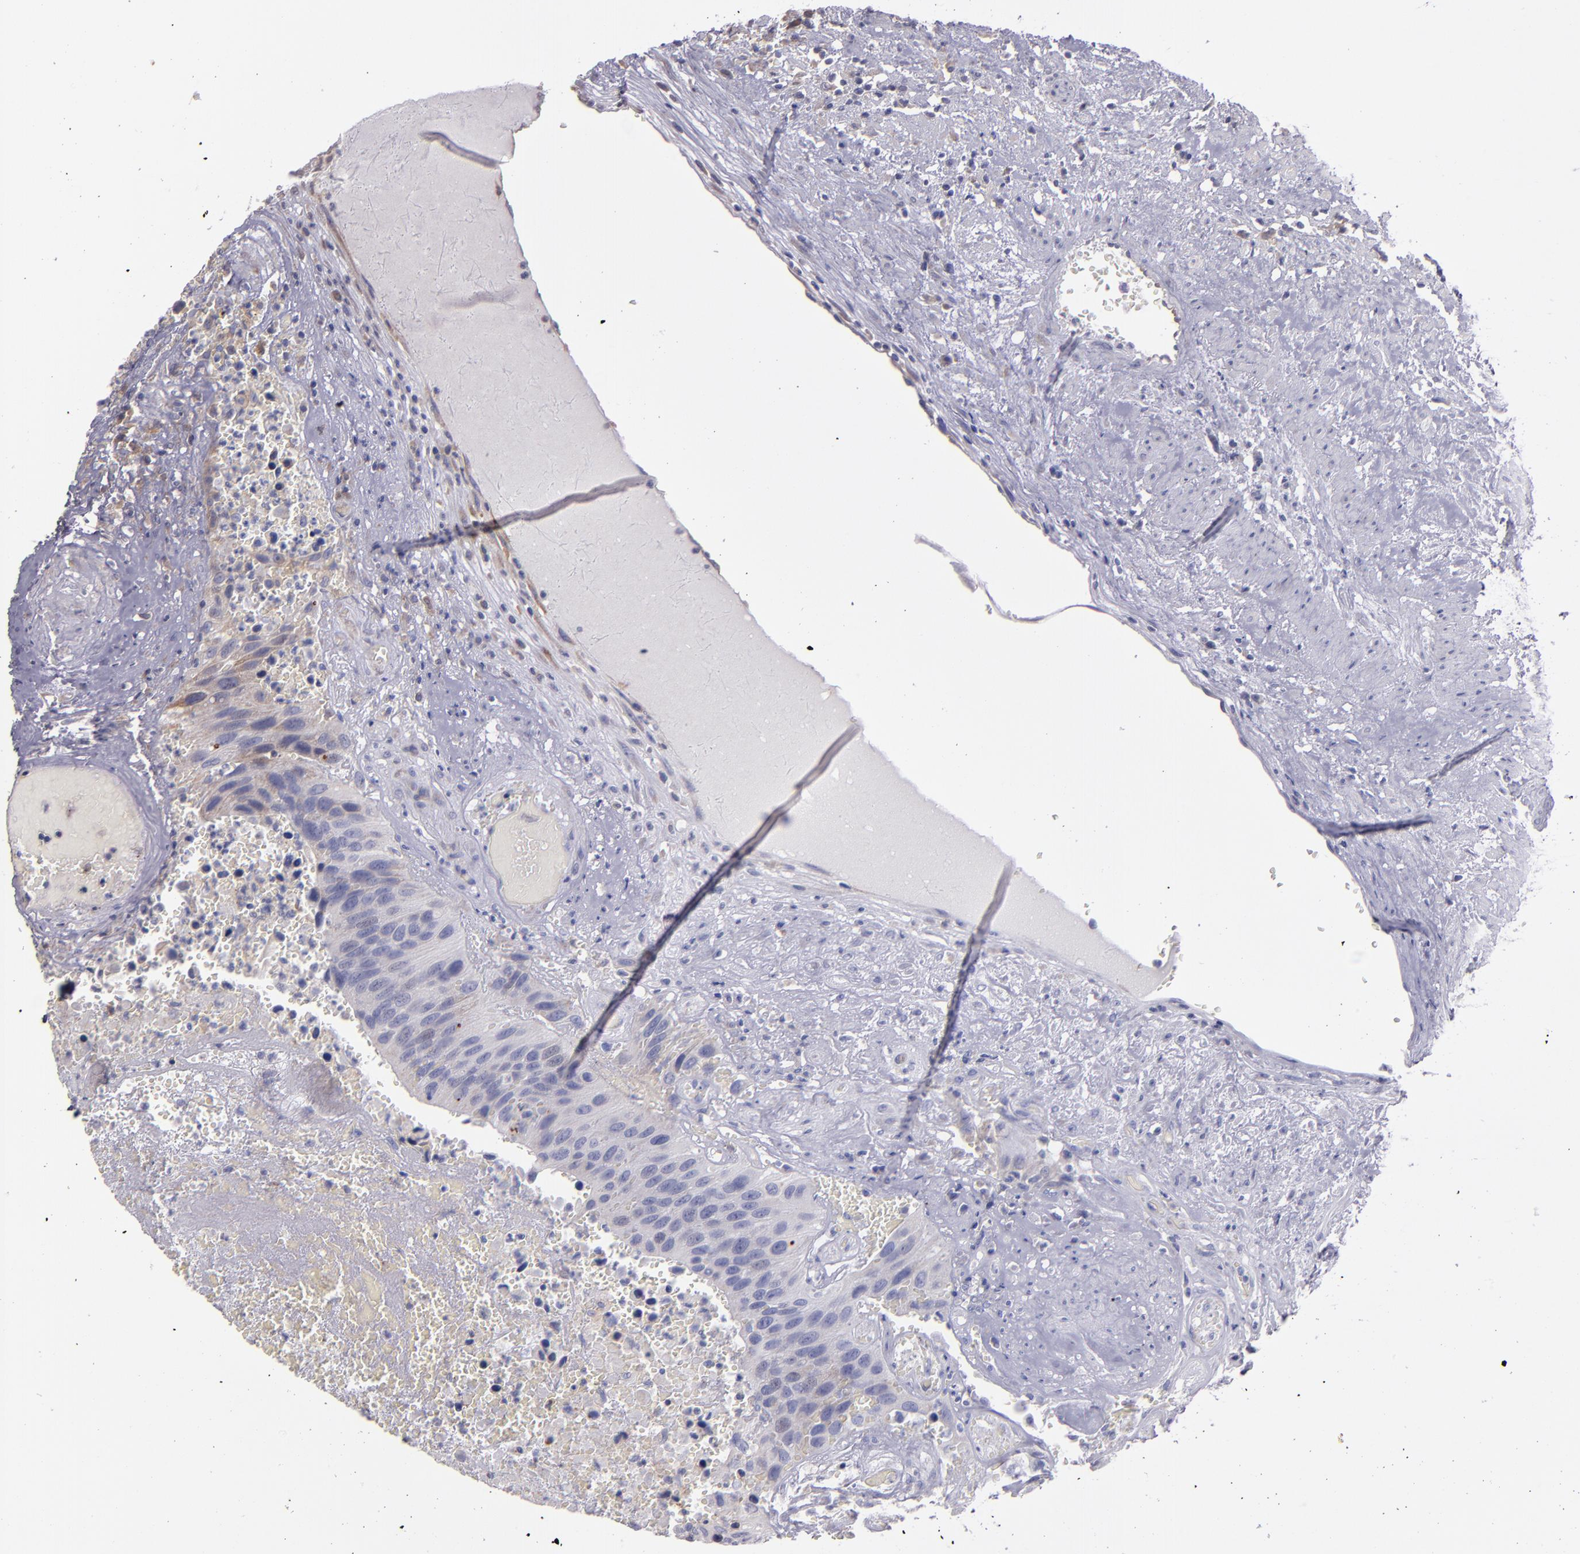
{"staining": {"intensity": "weak", "quantity": "<25%", "location": "cytoplasmic/membranous"}, "tissue": "urothelial cancer", "cell_type": "Tumor cells", "image_type": "cancer", "snomed": [{"axis": "morphology", "description": "Urothelial carcinoma, High grade"}, {"axis": "topography", "description": "Urinary bladder"}], "caption": "This is a image of immunohistochemistry (IHC) staining of high-grade urothelial carcinoma, which shows no positivity in tumor cells.", "gene": "IFIH1", "patient": {"sex": "male", "age": 66}}